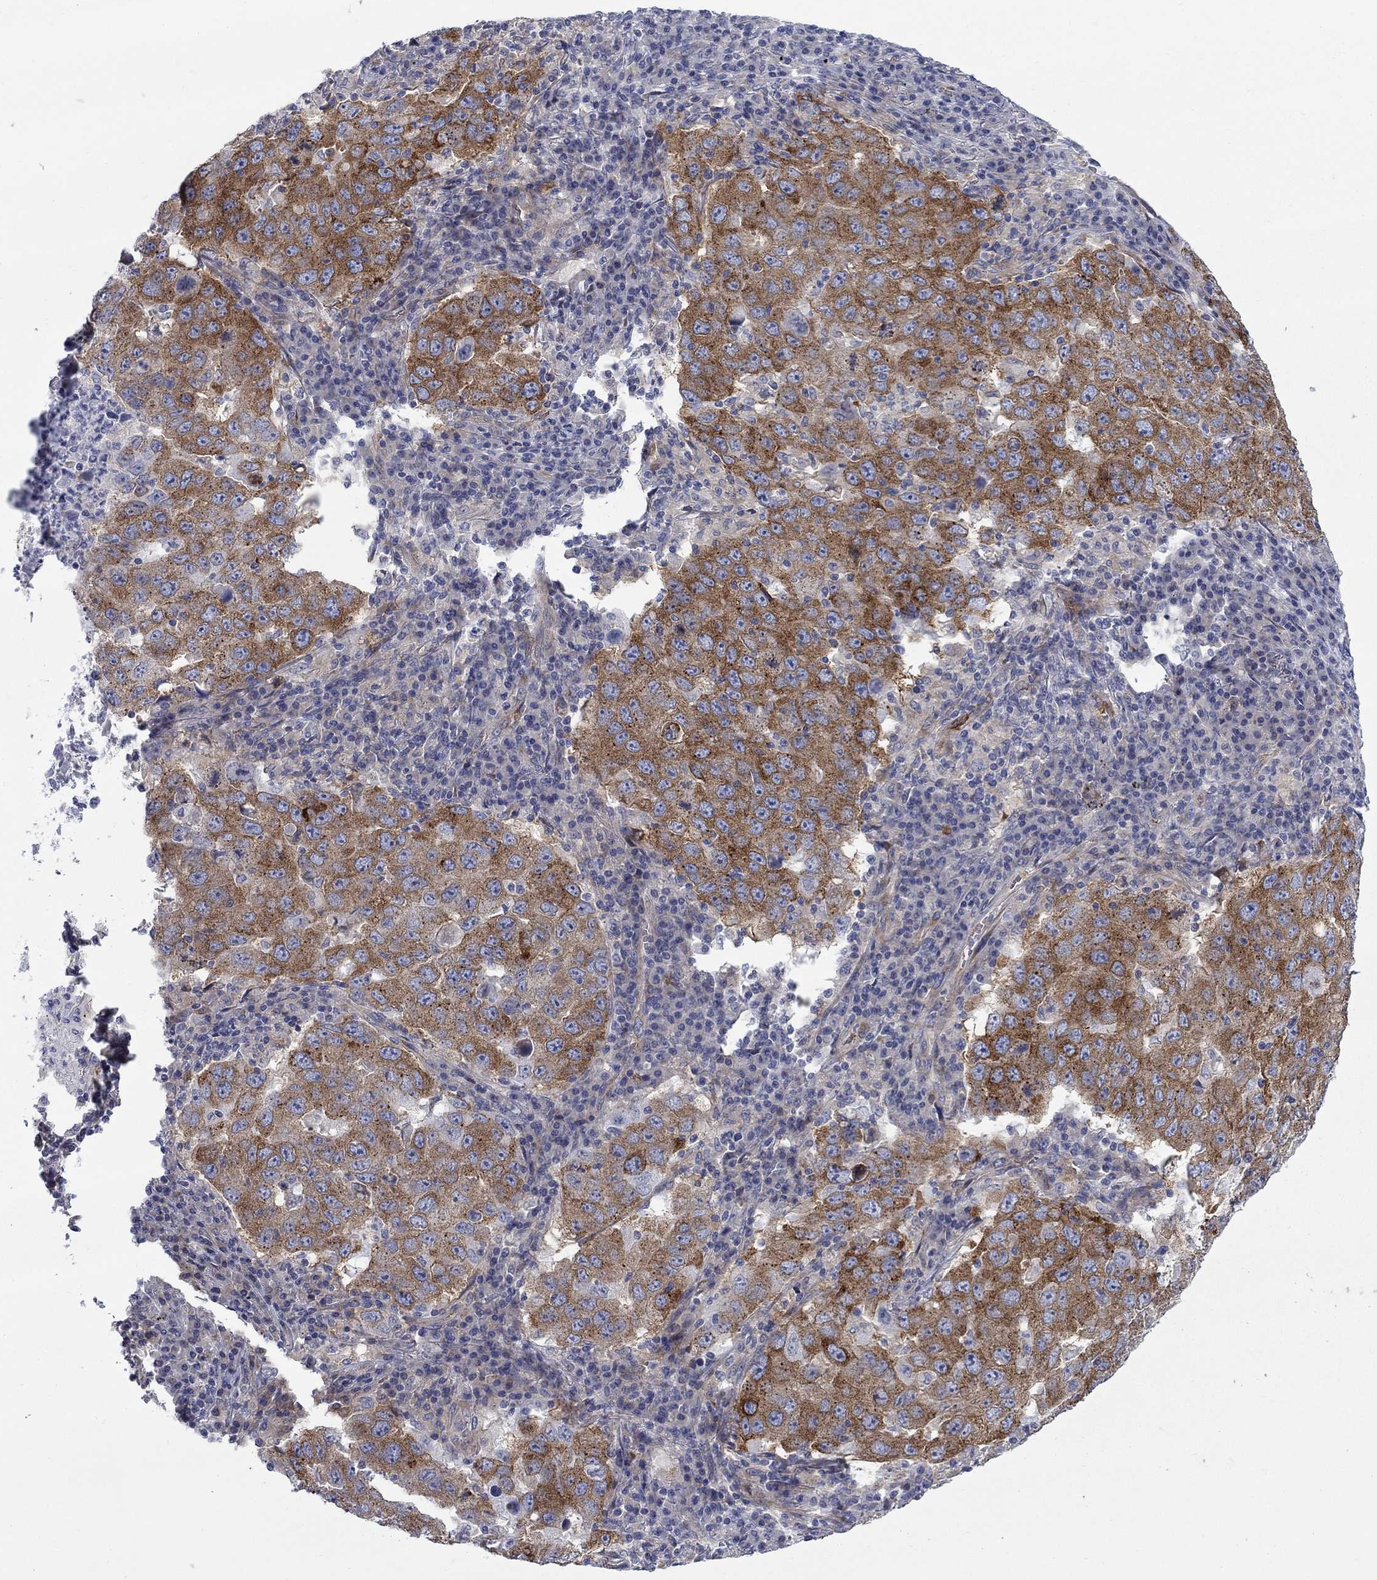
{"staining": {"intensity": "strong", "quantity": "25%-75%", "location": "cytoplasmic/membranous"}, "tissue": "lung cancer", "cell_type": "Tumor cells", "image_type": "cancer", "snomed": [{"axis": "morphology", "description": "Adenocarcinoma, NOS"}, {"axis": "topography", "description": "Lung"}], "caption": "Protein expression by IHC shows strong cytoplasmic/membranous staining in about 25%-75% of tumor cells in lung cancer.", "gene": "FXR1", "patient": {"sex": "male", "age": 73}}